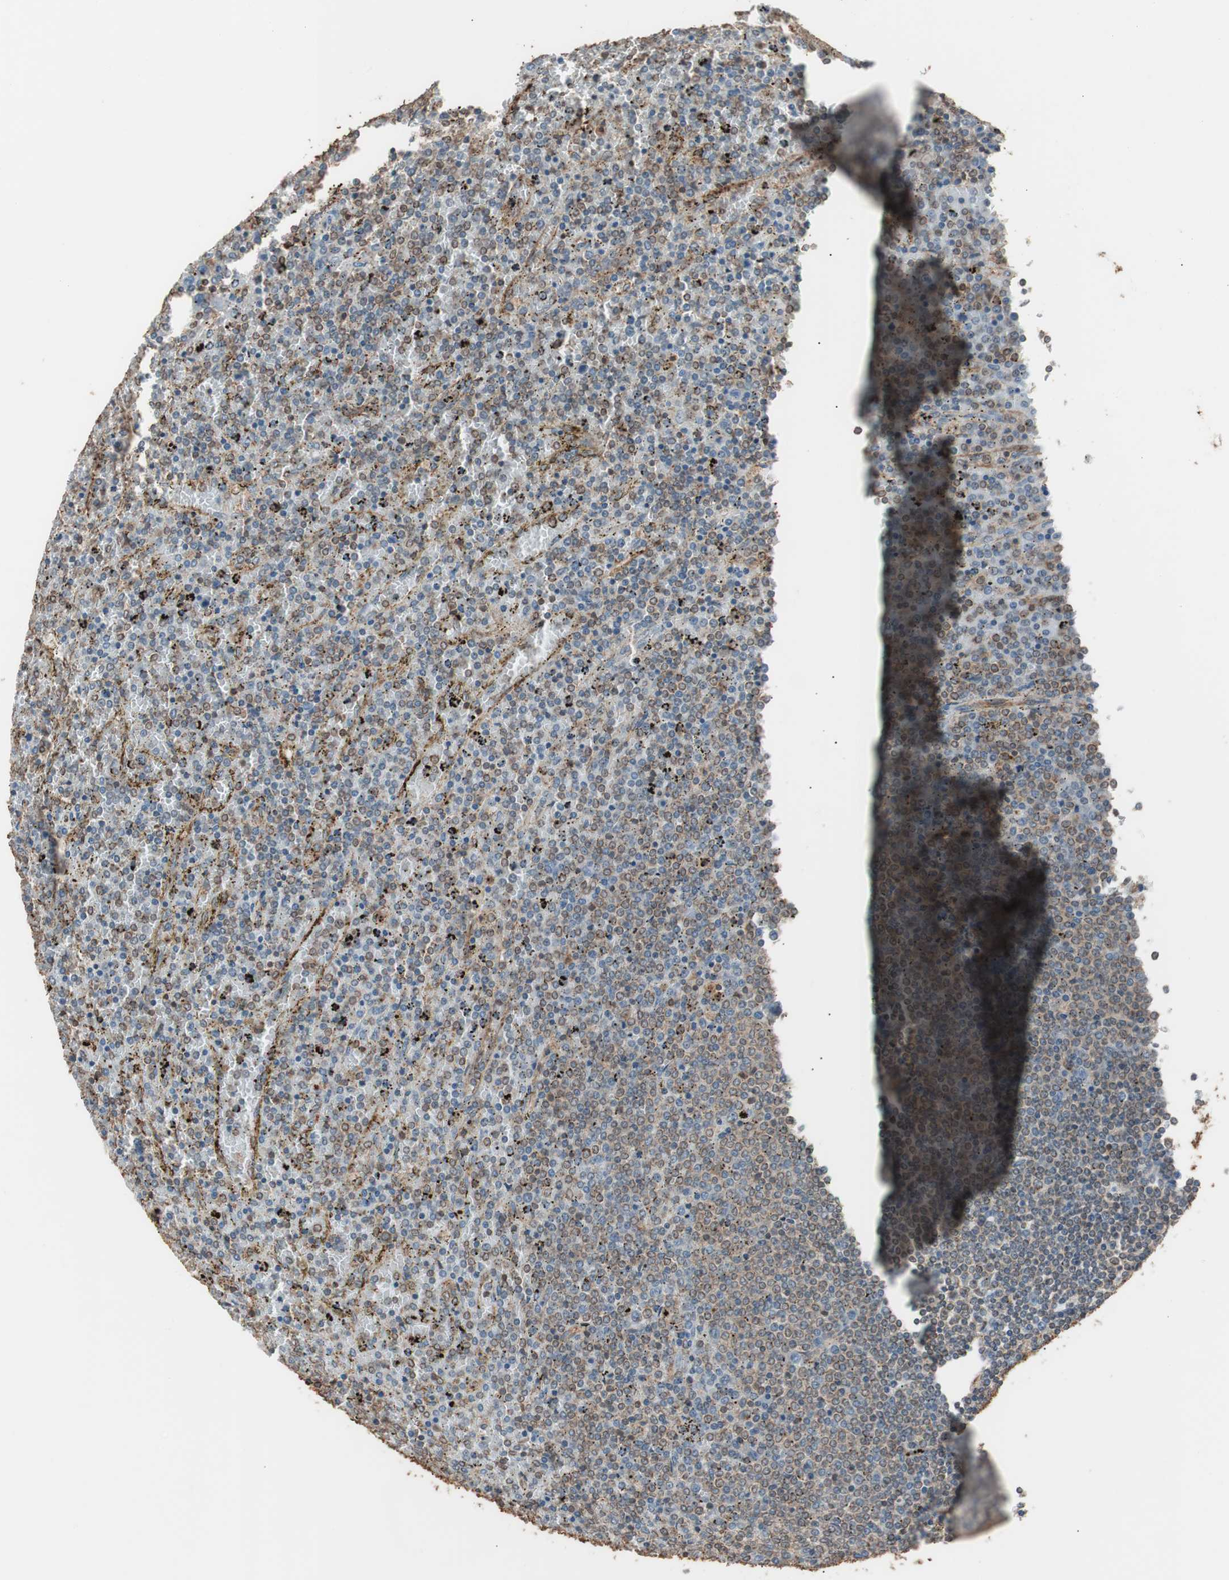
{"staining": {"intensity": "moderate", "quantity": "25%-75%", "location": "cytoplasmic/membranous"}, "tissue": "lymphoma", "cell_type": "Tumor cells", "image_type": "cancer", "snomed": [{"axis": "morphology", "description": "Malignant lymphoma, non-Hodgkin's type, Low grade"}, {"axis": "topography", "description": "Spleen"}], "caption": "IHC histopathology image of lymphoma stained for a protein (brown), which exhibits medium levels of moderate cytoplasmic/membranous expression in about 25%-75% of tumor cells.", "gene": "LZTS1", "patient": {"sex": "female", "age": 77}}